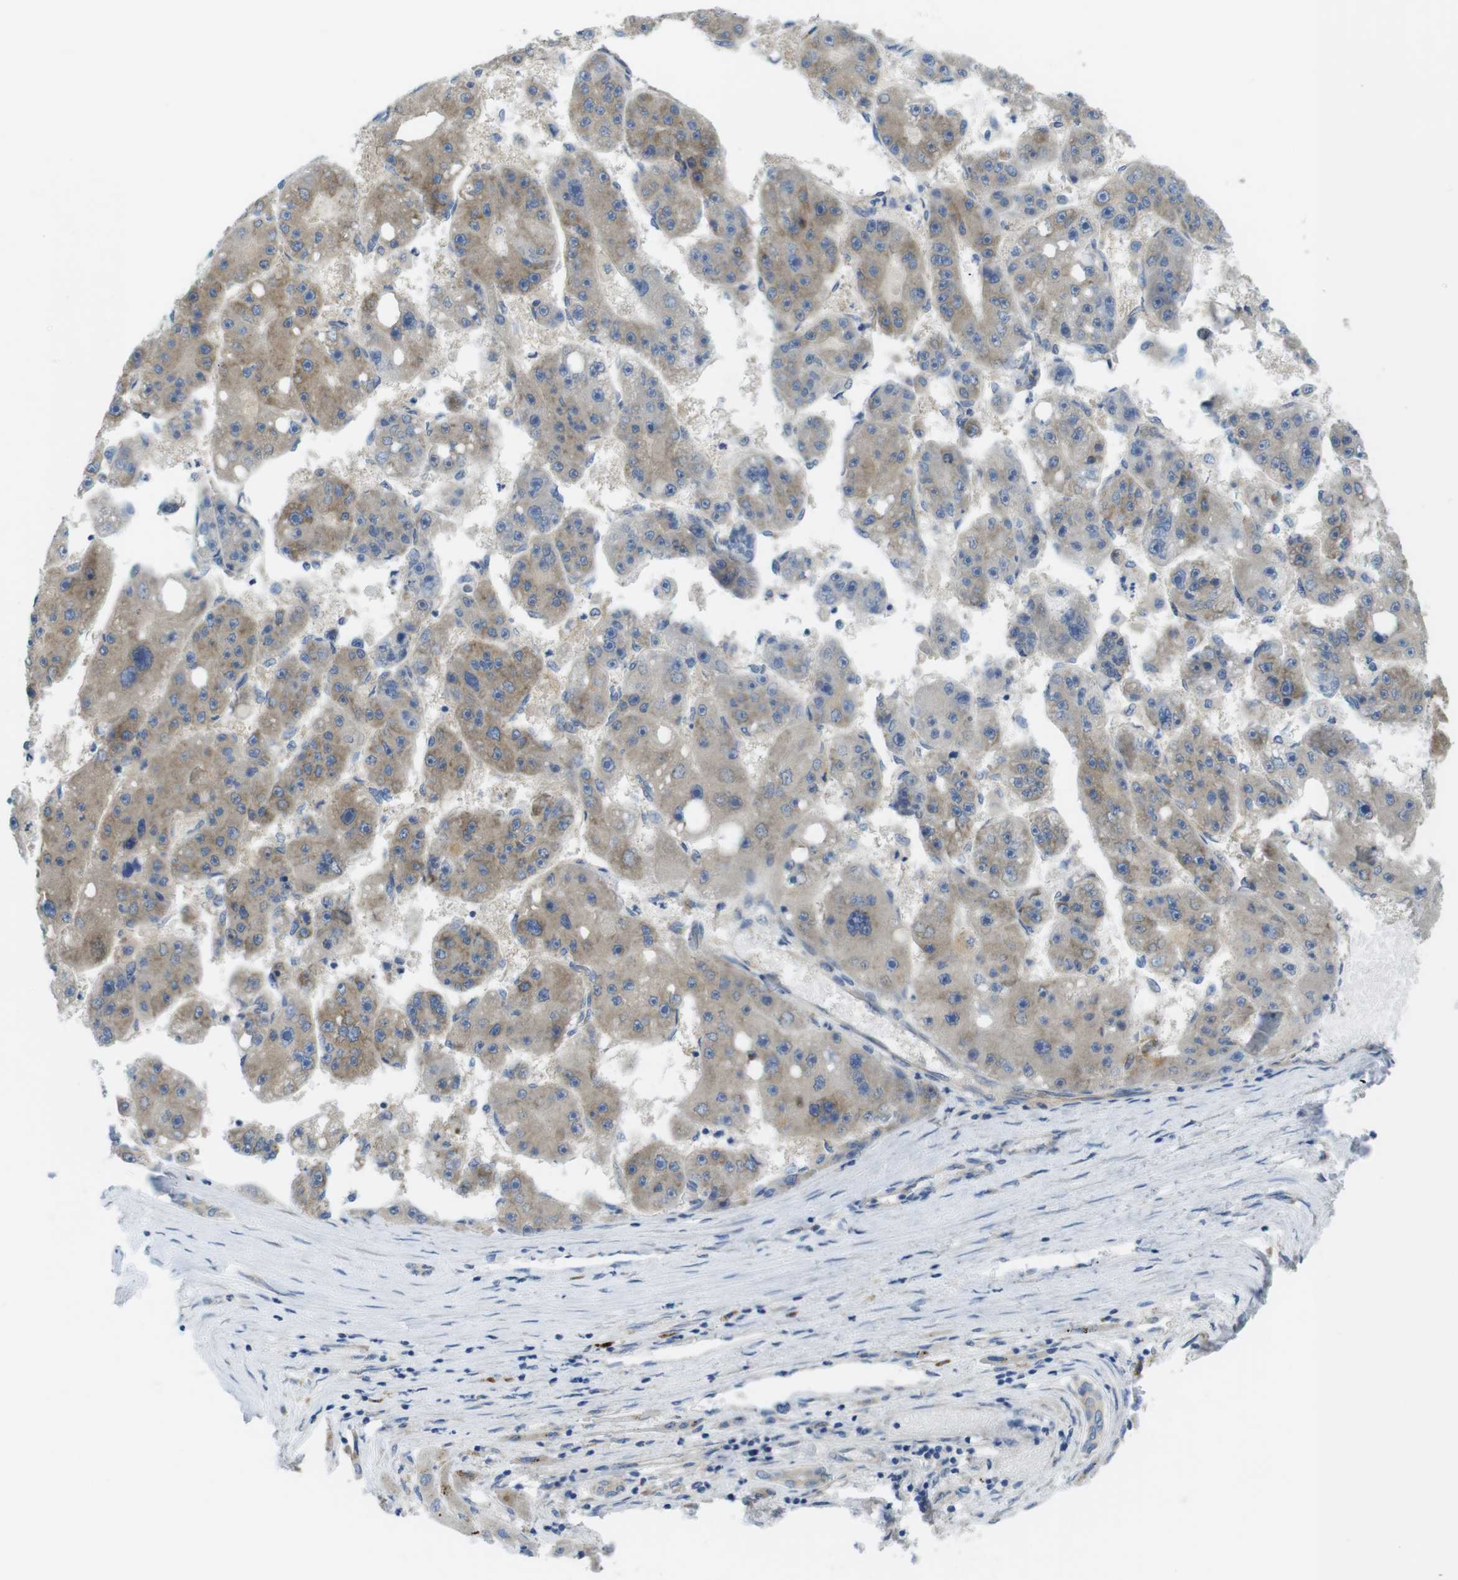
{"staining": {"intensity": "weak", "quantity": ">75%", "location": "cytoplasmic/membranous"}, "tissue": "liver cancer", "cell_type": "Tumor cells", "image_type": "cancer", "snomed": [{"axis": "morphology", "description": "Carcinoma, Hepatocellular, NOS"}, {"axis": "topography", "description": "Liver"}], "caption": "This histopathology image displays liver hepatocellular carcinoma stained with immunohistochemistry to label a protein in brown. The cytoplasmic/membranous of tumor cells show weak positivity for the protein. Nuclei are counter-stained blue.", "gene": "TMEM234", "patient": {"sex": "female", "age": 61}}